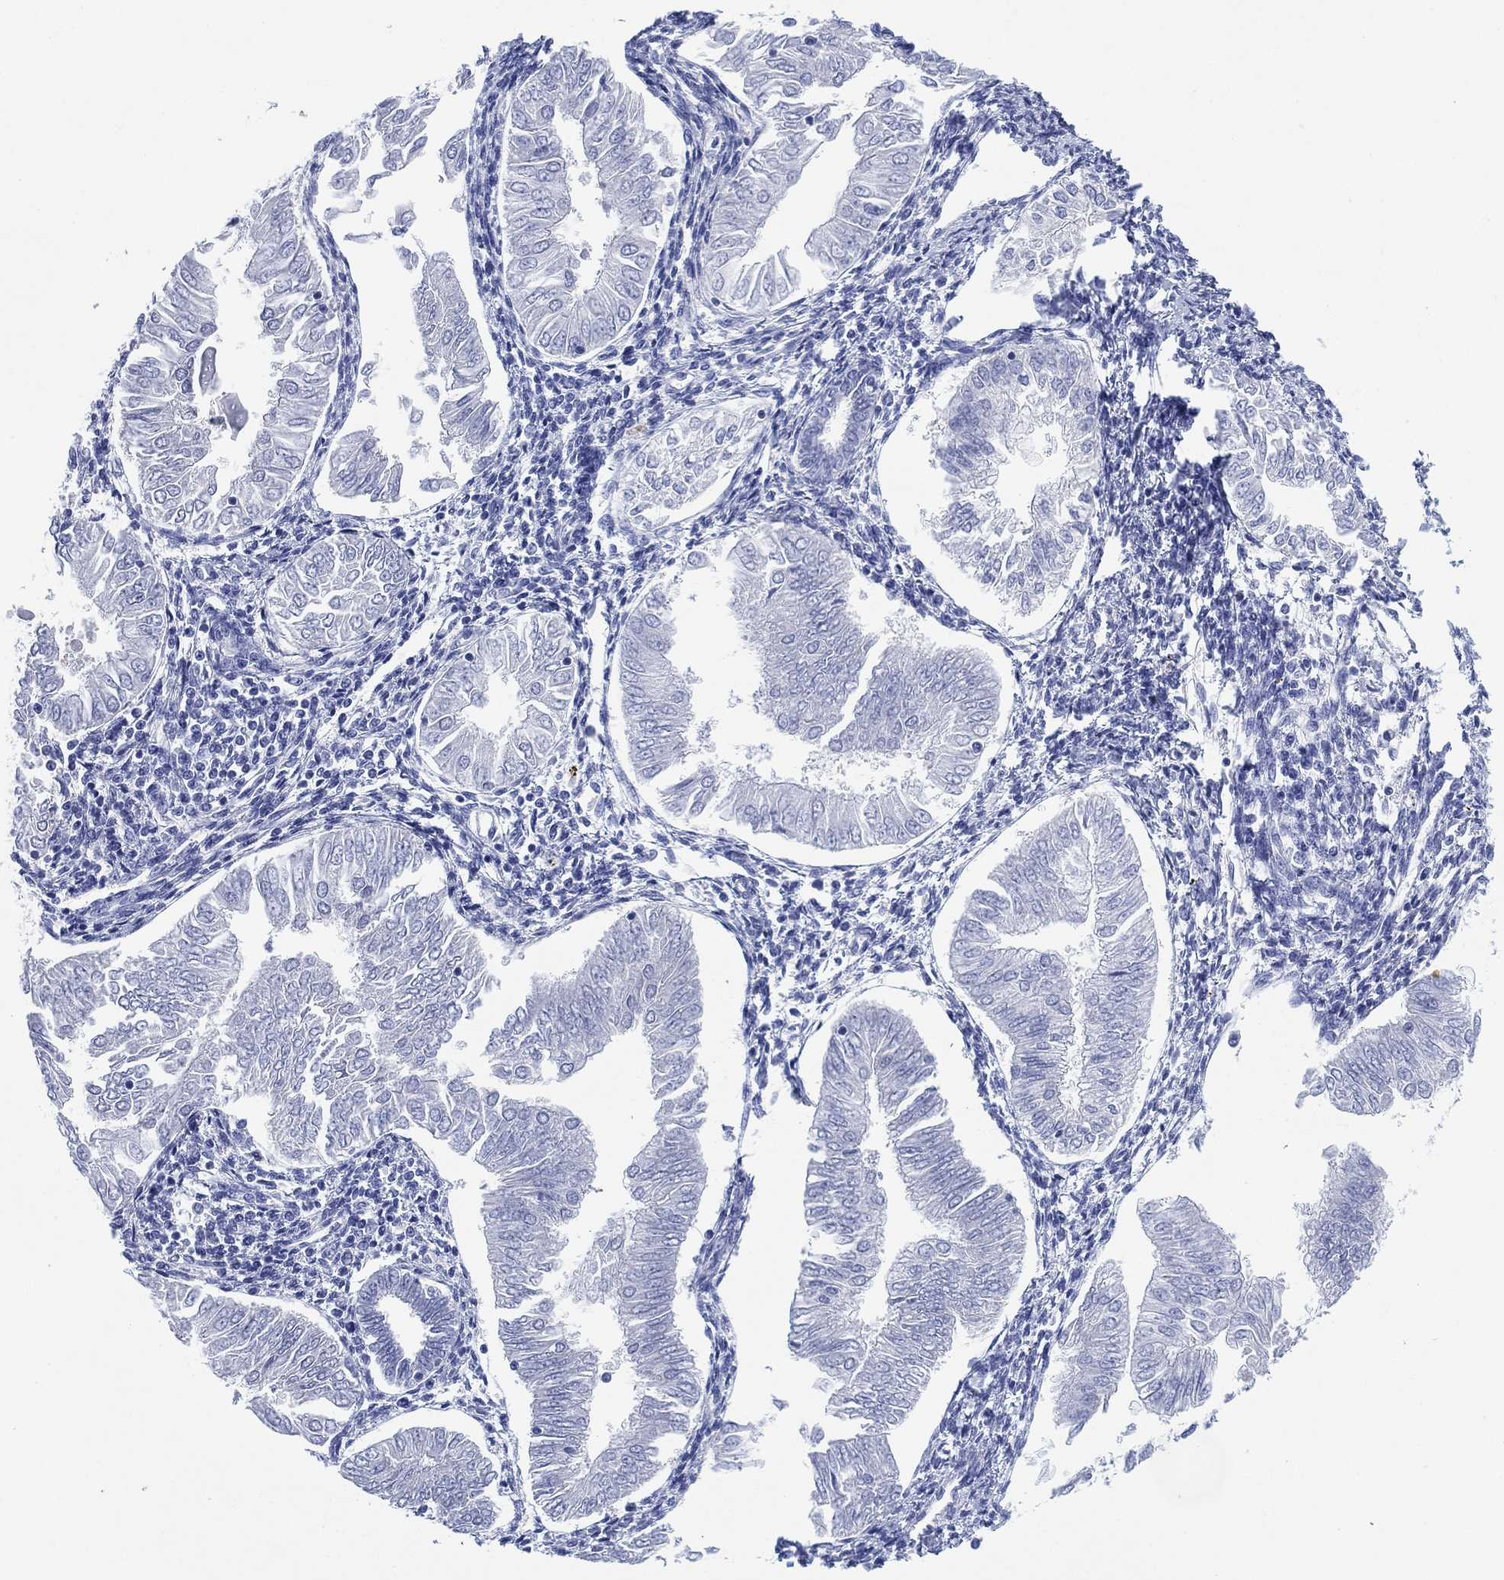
{"staining": {"intensity": "negative", "quantity": "none", "location": "none"}, "tissue": "endometrial cancer", "cell_type": "Tumor cells", "image_type": "cancer", "snomed": [{"axis": "morphology", "description": "Adenocarcinoma, NOS"}, {"axis": "topography", "description": "Endometrium"}], "caption": "This is an immunohistochemistry photomicrograph of human adenocarcinoma (endometrial). There is no positivity in tumor cells.", "gene": "SLC9C2", "patient": {"sex": "female", "age": 53}}